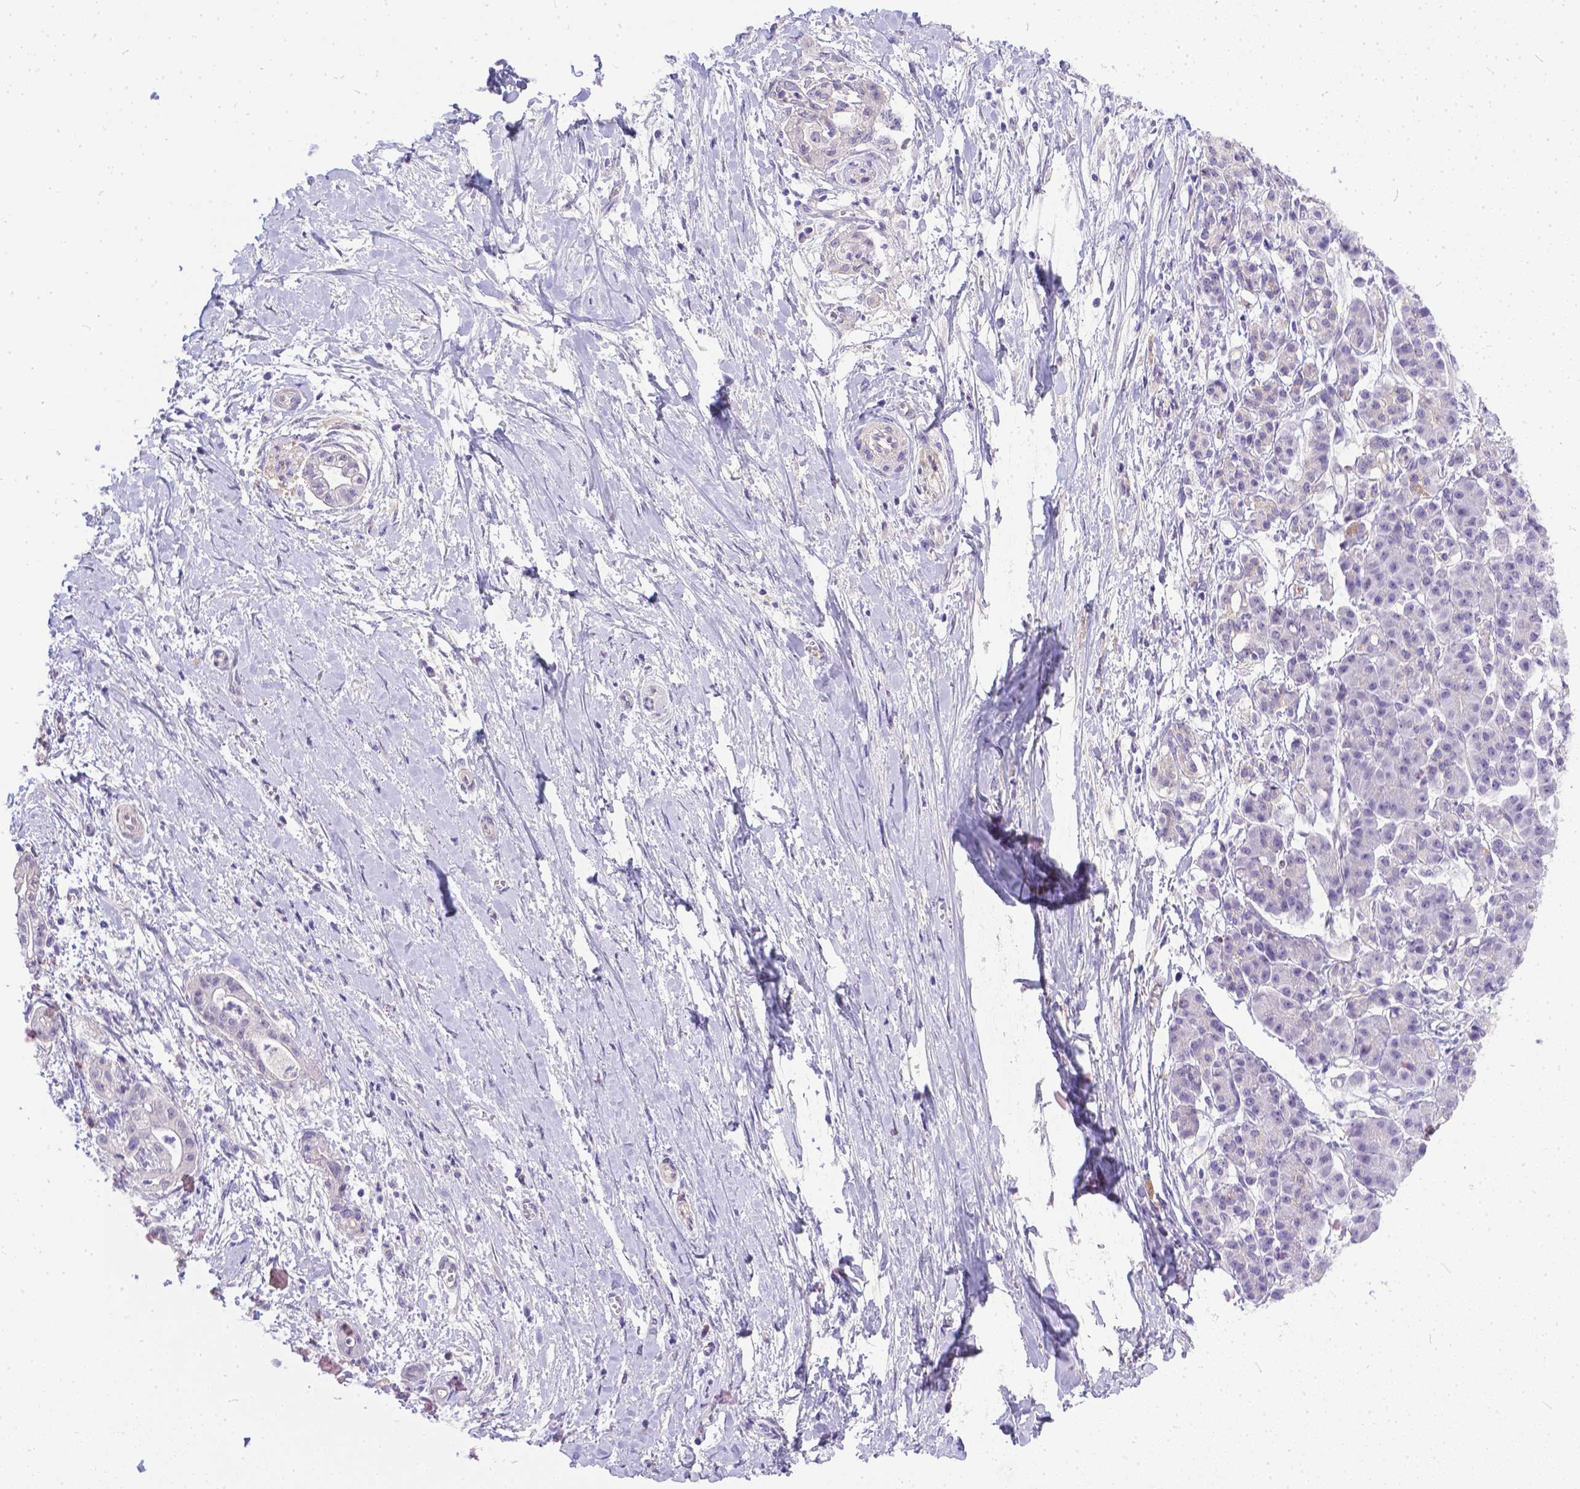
{"staining": {"intensity": "negative", "quantity": "none", "location": "none"}, "tissue": "pancreatic cancer", "cell_type": "Tumor cells", "image_type": "cancer", "snomed": [{"axis": "morphology", "description": "Normal tissue, NOS"}, {"axis": "morphology", "description": "Adenocarcinoma, NOS"}, {"axis": "topography", "description": "Lymph node"}, {"axis": "topography", "description": "Pancreas"}], "caption": "Pancreatic adenocarcinoma stained for a protein using IHC exhibits no expression tumor cells.", "gene": "DLEC1", "patient": {"sex": "female", "age": 58}}